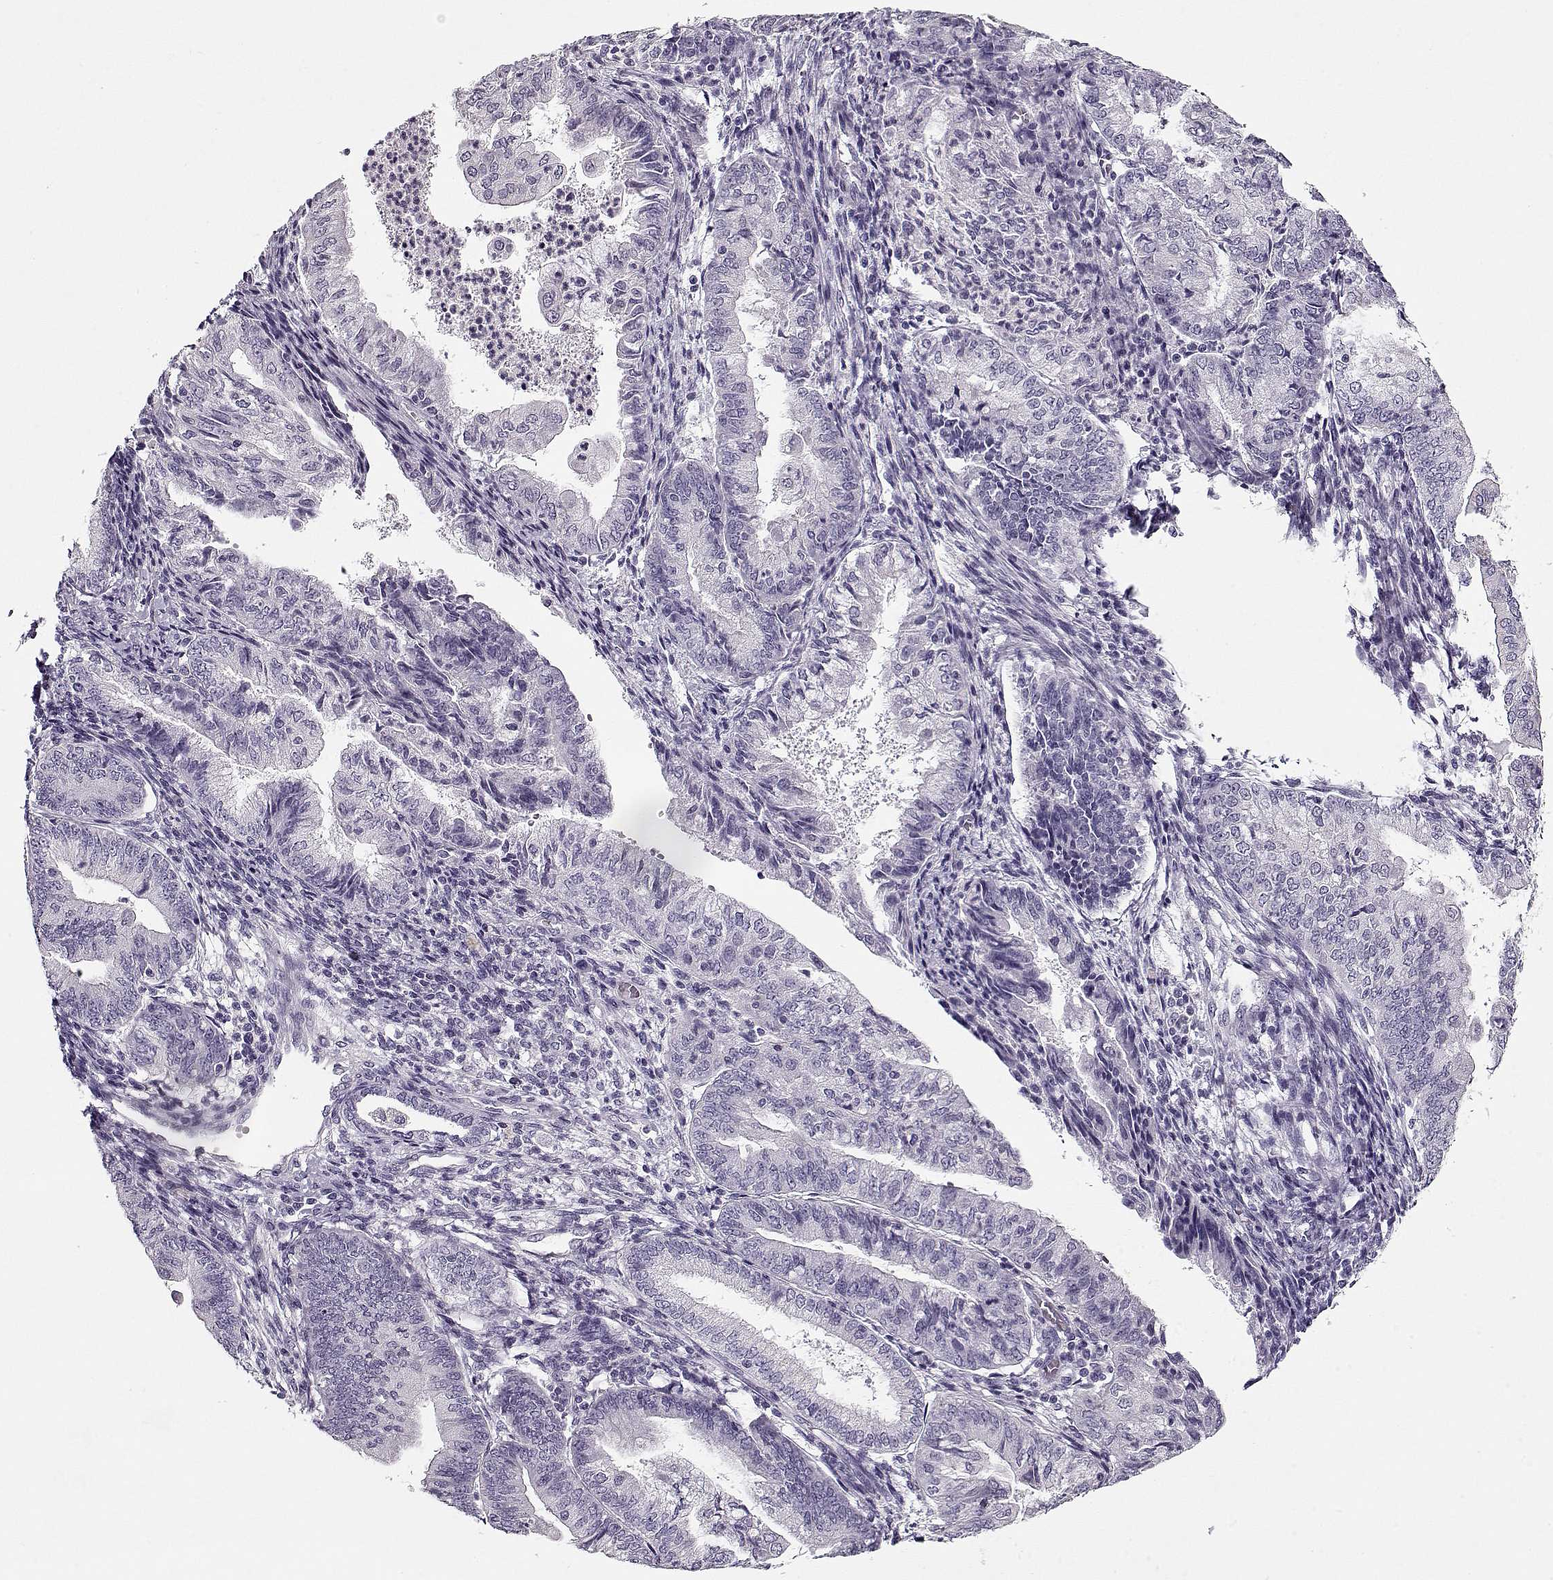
{"staining": {"intensity": "negative", "quantity": "none", "location": "none"}, "tissue": "endometrial cancer", "cell_type": "Tumor cells", "image_type": "cancer", "snomed": [{"axis": "morphology", "description": "Adenocarcinoma, NOS"}, {"axis": "topography", "description": "Endometrium"}], "caption": "This is an immunohistochemistry (IHC) photomicrograph of endometrial adenocarcinoma. There is no expression in tumor cells.", "gene": "CCDC136", "patient": {"sex": "female", "age": 55}}